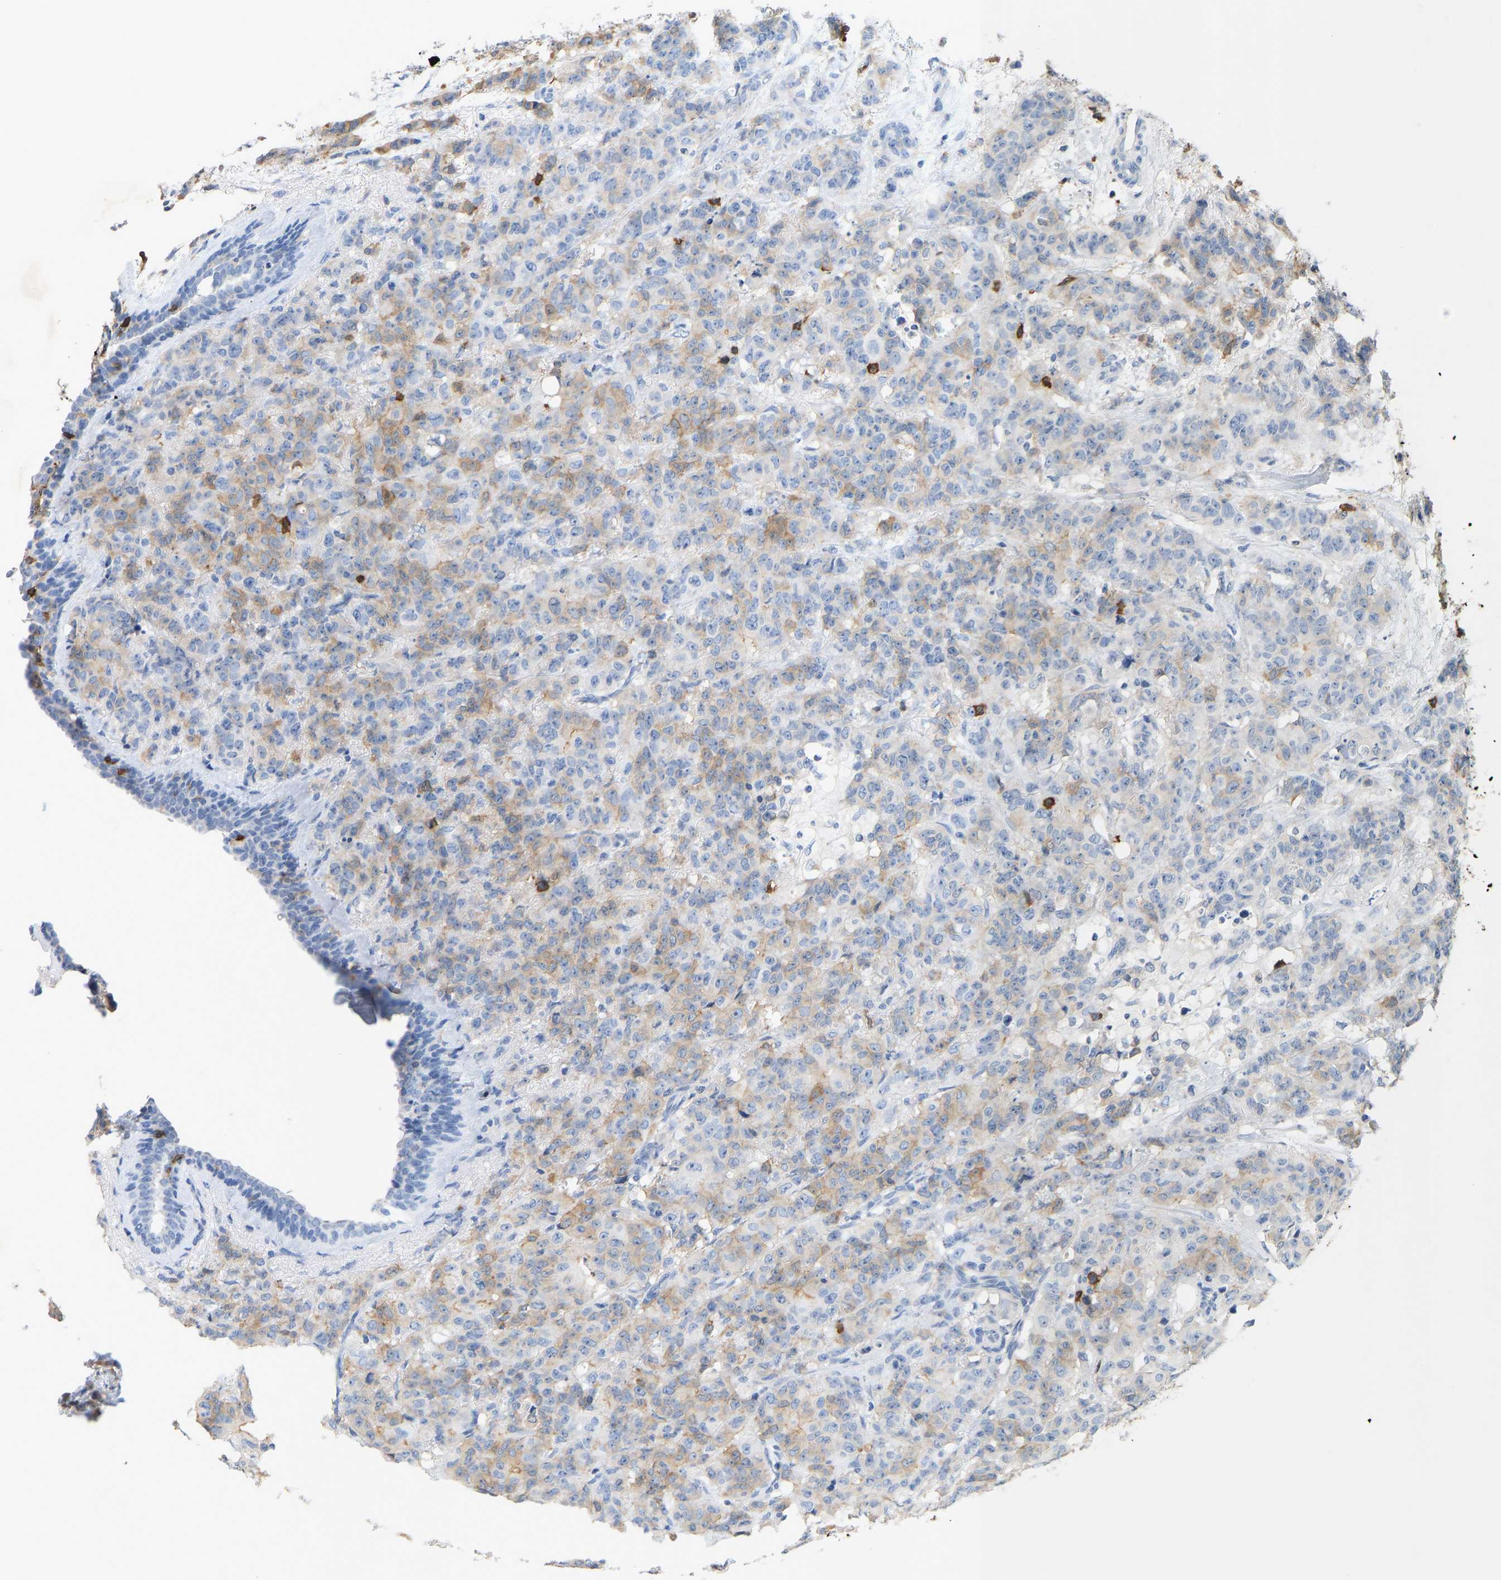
{"staining": {"intensity": "weak", "quantity": "25%-75%", "location": "cytoplasmic/membranous"}, "tissue": "breast cancer", "cell_type": "Tumor cells", "image_type": "cancer", "snomed": [{"axis": "morphology", "description": "Normal tissue, NOS"}, {"axis": "morphology", "description": "Duct carcinoma"}, {"axis": "topography", "description": "Breast"}], "caption": "DAB immunohistochemical staining of breast infiltrating ductal carcinoma demonstrates weak cytoplasmic/membranous protein positivity in approximately 25%-75% of tumor cells. The staining was performed using DAB to visualize the protein expression in brown, while the nuclei were stained in blue with hematoxylin (Magnification: 20x).", "gene": "EVL", "patient": {"sex": "female", "age": 40}}